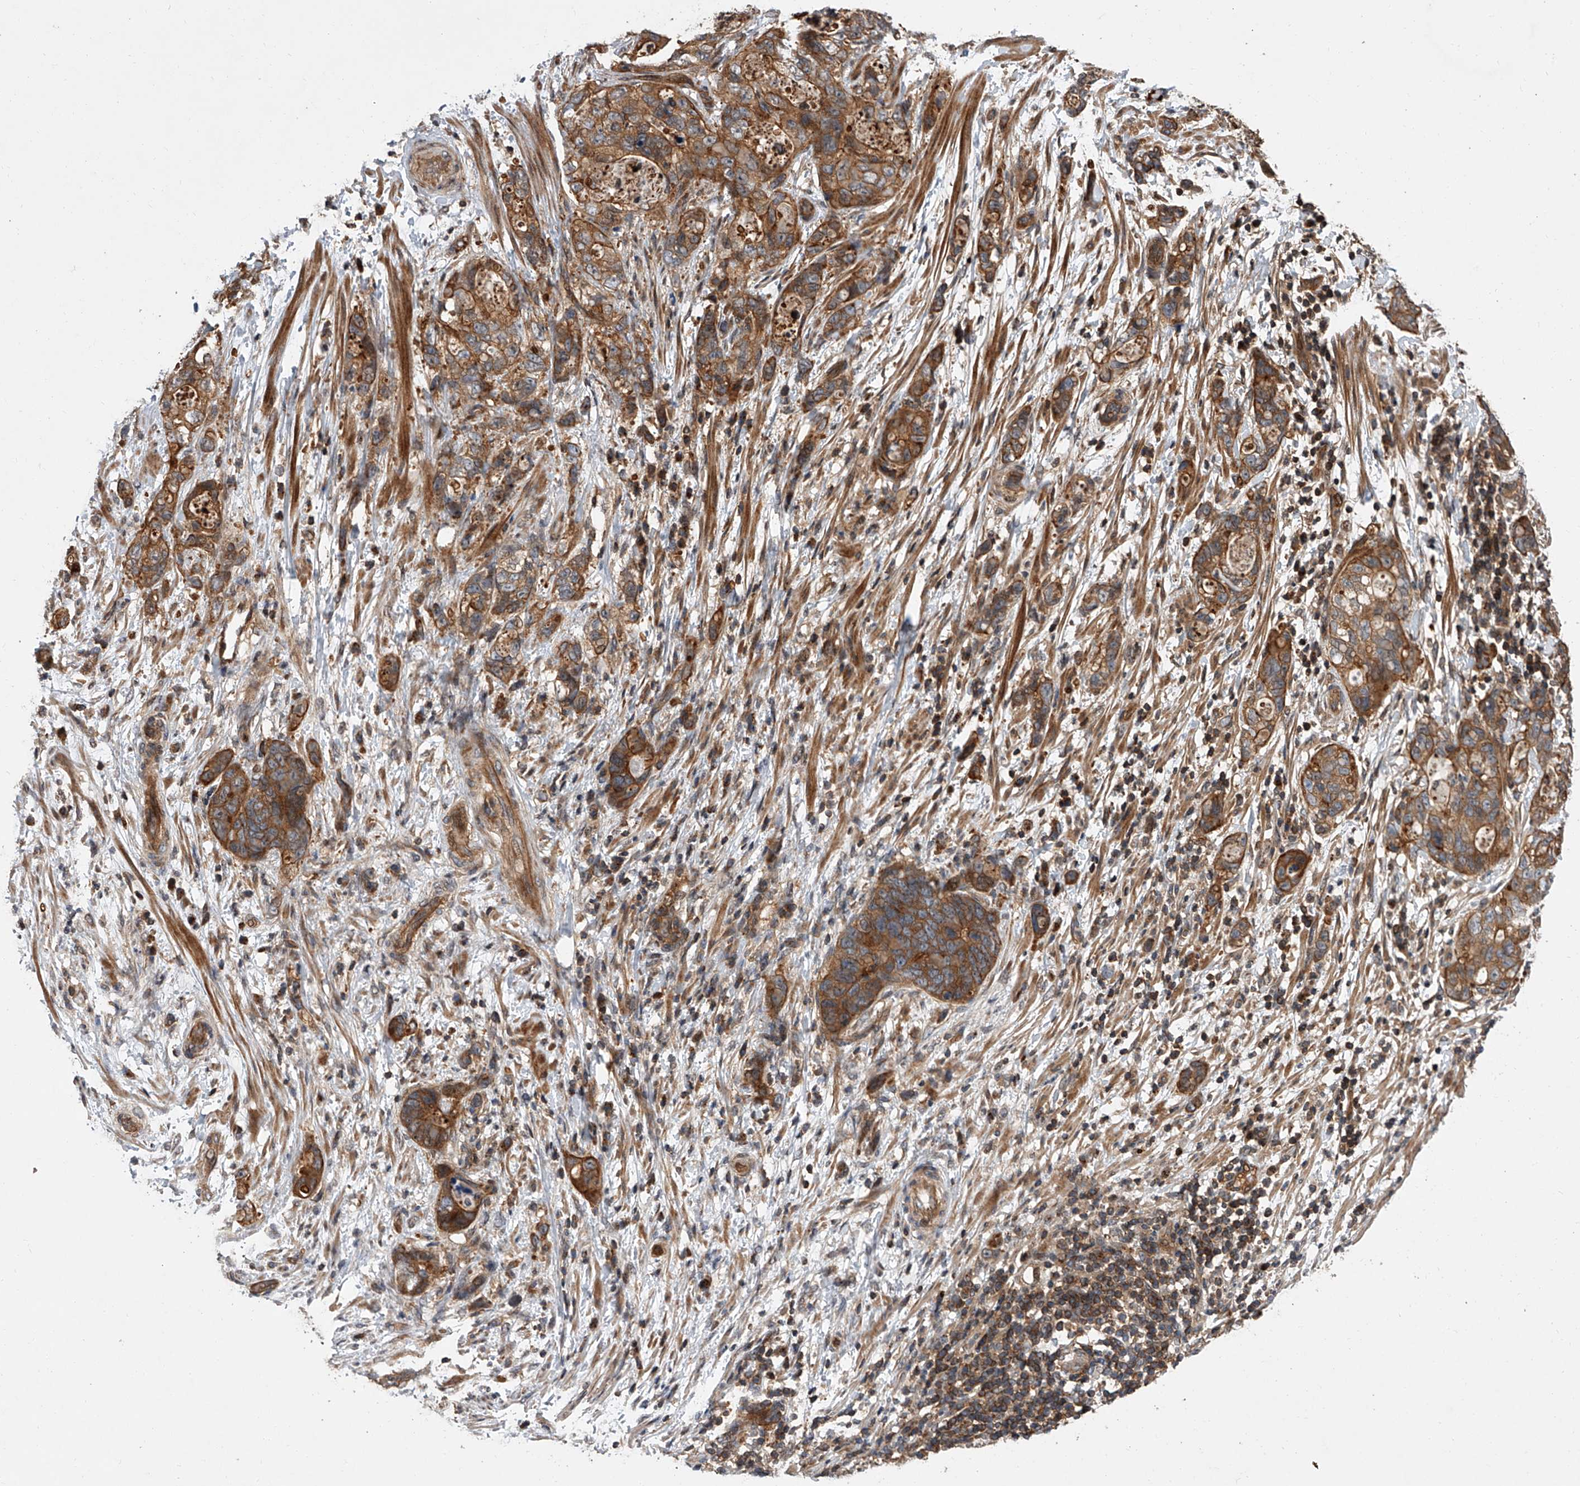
{"staining": {"intensity": "moderate", "quantity": ">75%", "location": "cytoplasmic/membranous"}, "tissue": "stomach cancer", "cell_type": "Tumor cells", "image_type": "cancer", "snomed": [{"axis": "morphology", "description": "Normal tissue, NOS"}, {"axis": "morphology", "description": "Adenocarcinoma, NOS"}, {"axis": "topography", "description": "Stomach"}], "caption": "This is an image of immunohistochemistry (IHC) staining of adenocarcinoma (stomach), which shows moderate staining in the cytoplasmic/membranous of tumor cells.", "gene": "USP47", "patient": {"sex": "female", "age": 89}}